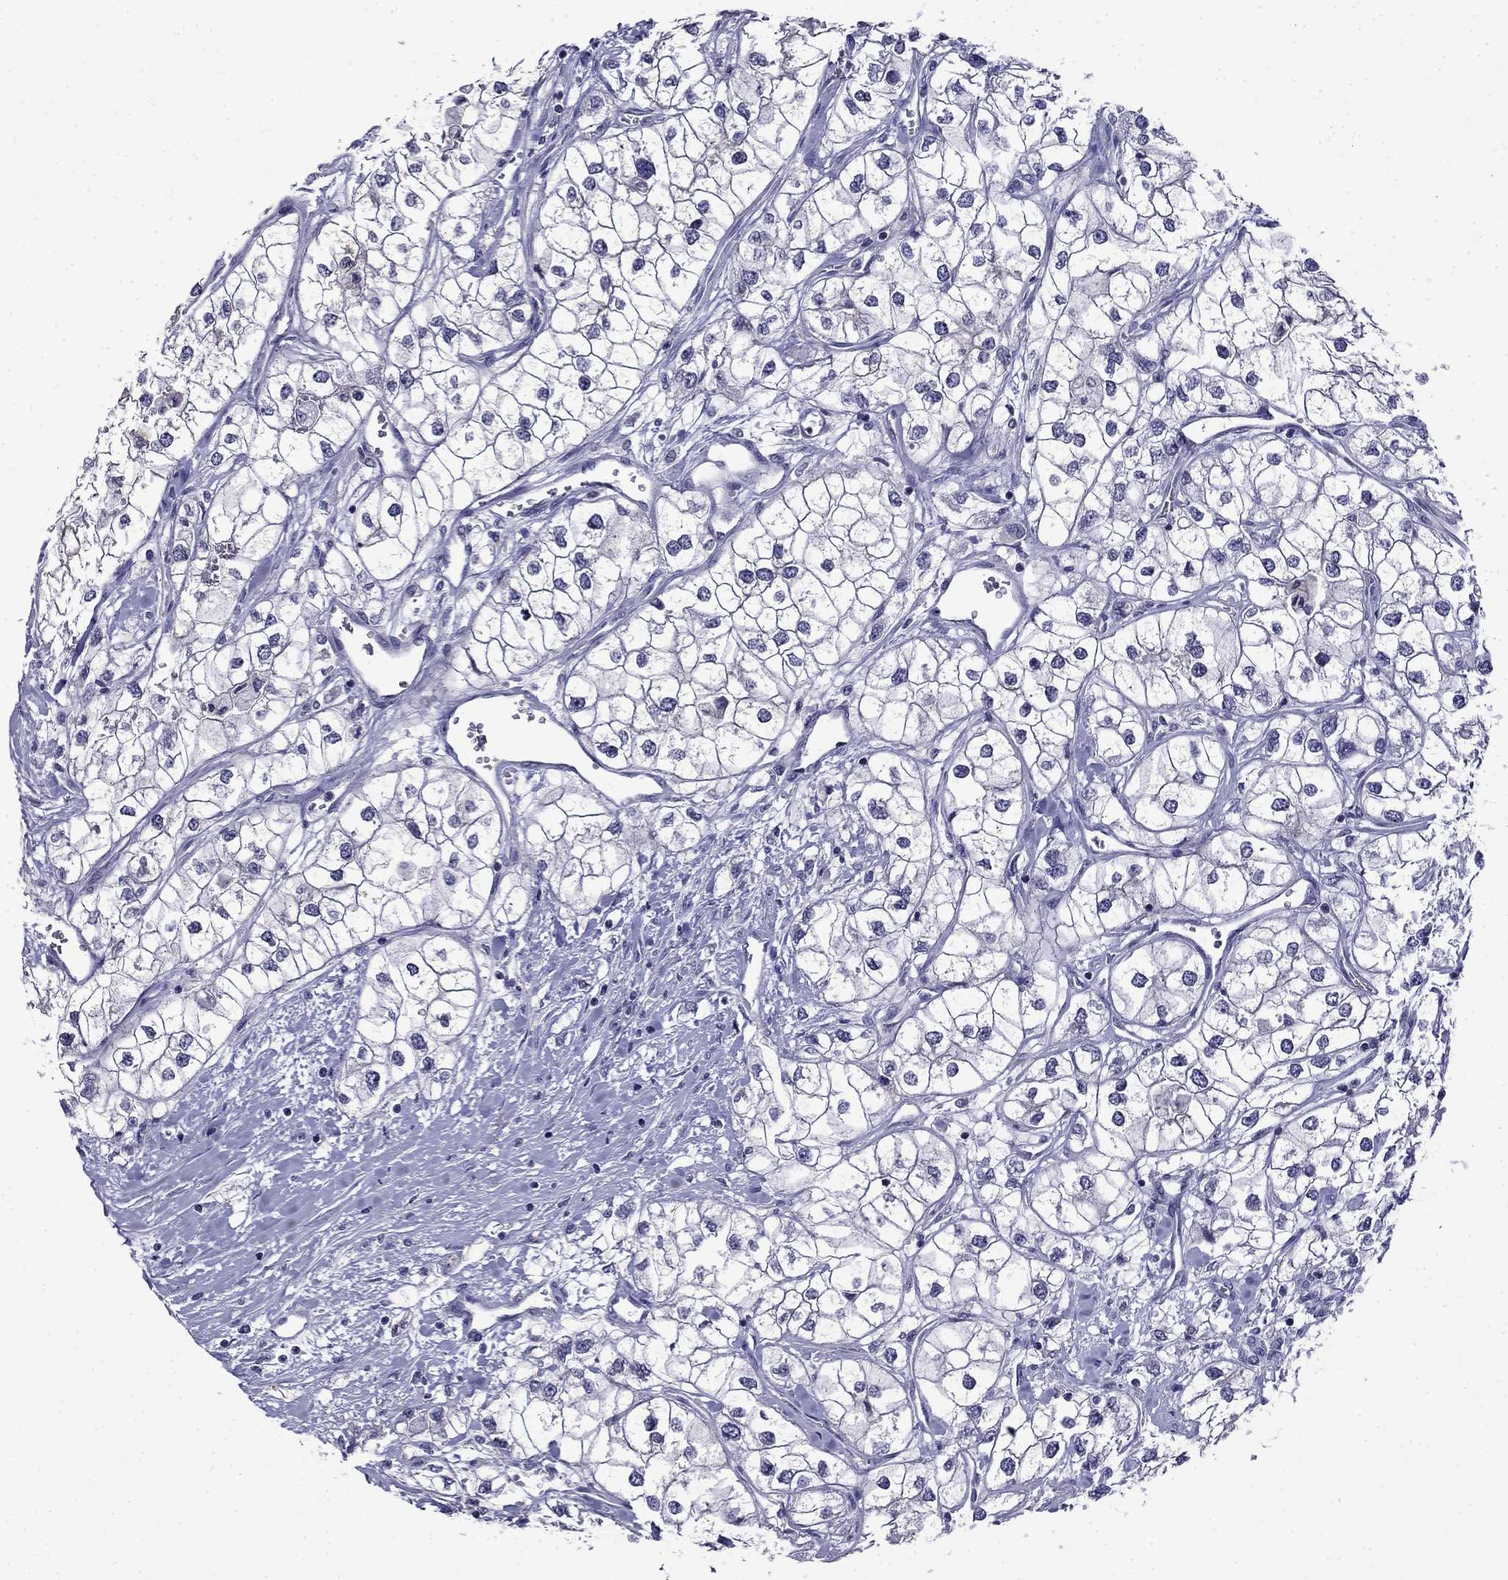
{"staining": {"intensity": "moderate", "quantity": "<25%", "location": "cytoplasmic/membranous"}, "tissue": "renal cancer", "cell_type": "Tumor cells", "image_type": "cancer", "snomed": [{"axis": "morphology", "description": "Adenocarcinoma, NOS"}, {"axis": "topography", "description": "Kidney"}], "caption": "Tumor cells exhibit low levels of moderate cytoplasmic/membranous expression in approximately <25% of cells in adenocarcinoma (renal).", "gene": "PRR18", "patient": {"sex": "male", "age": 59}}